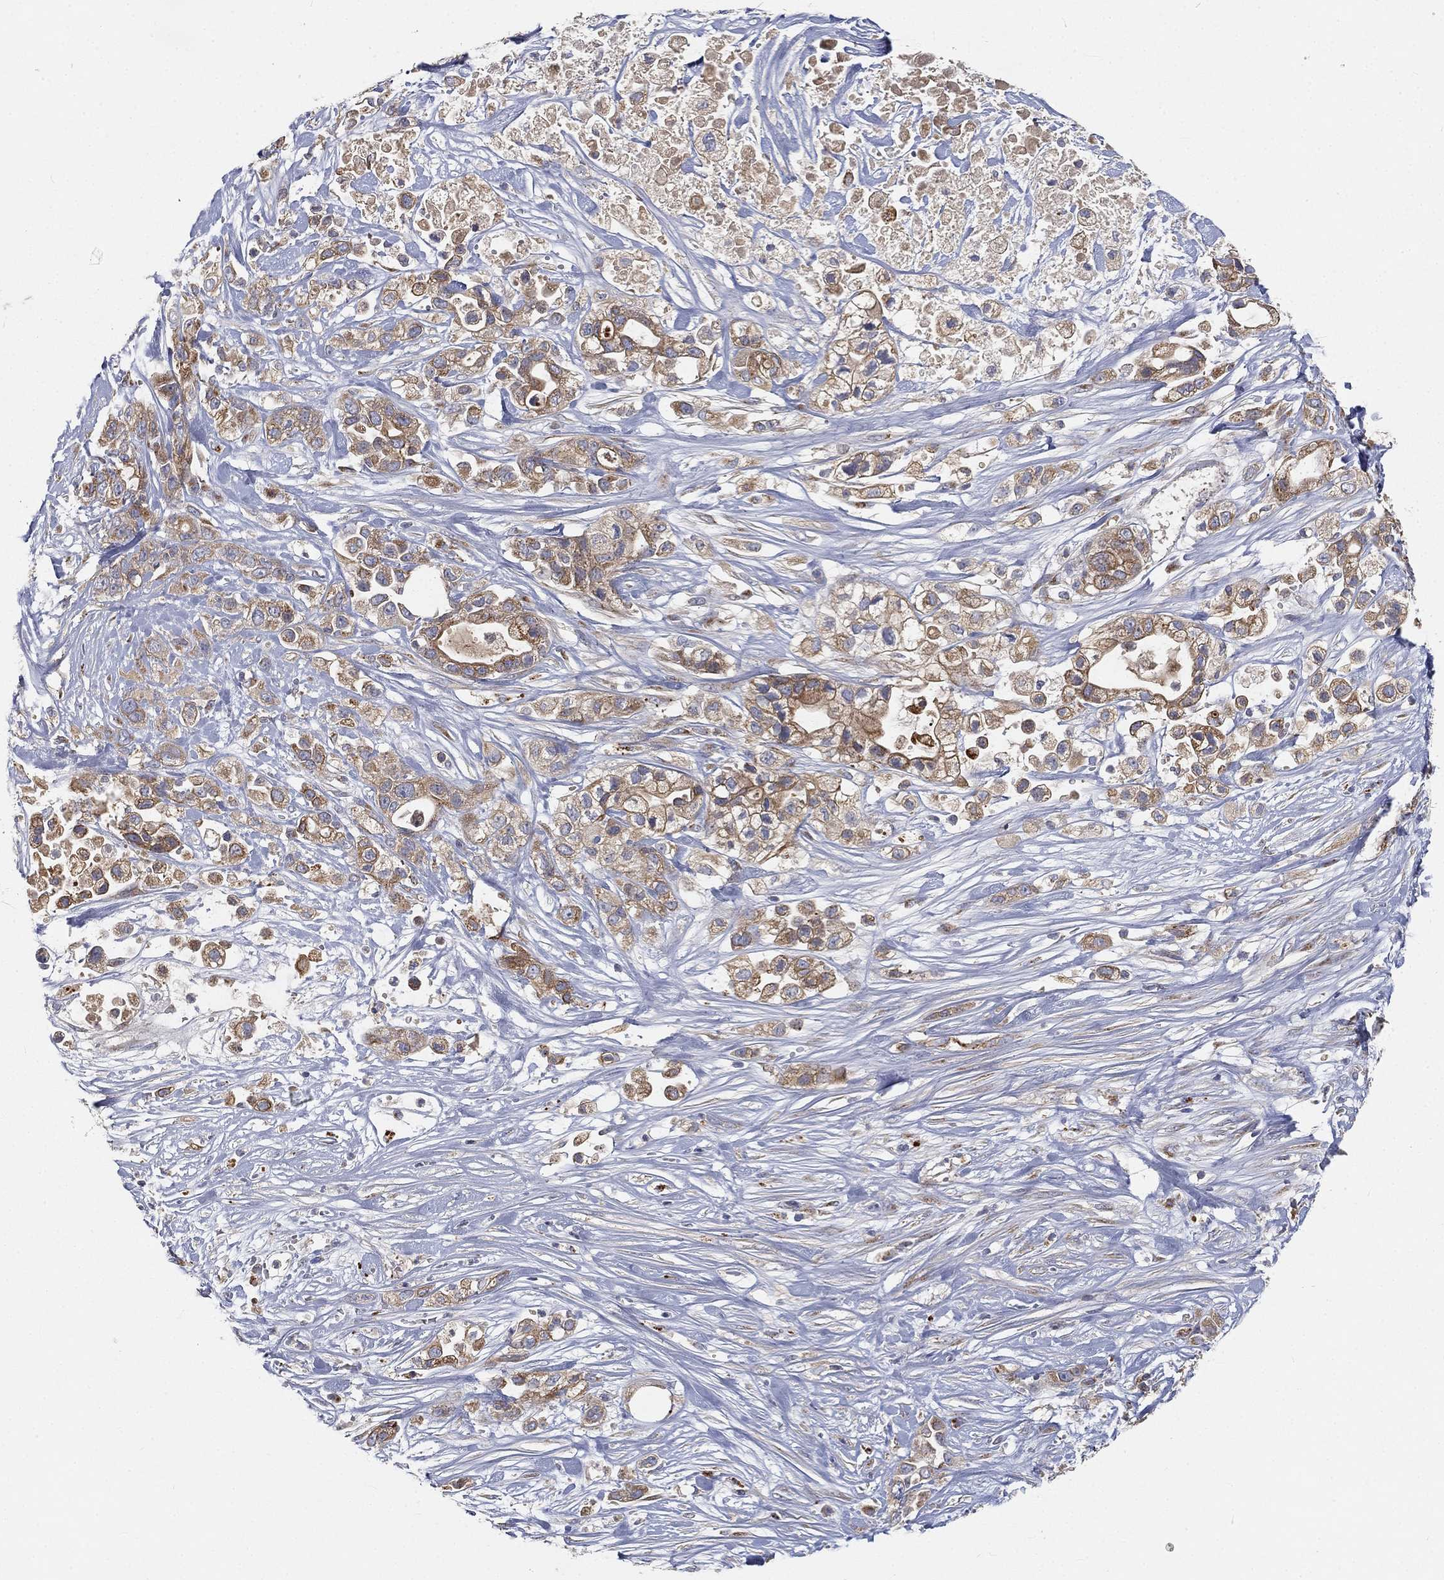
{"staining": {"intensity": "moderate", "quantity": ">75%", "location": "cytoplasmic/membranous"}, "tissue": "pancreatic cancer", "cell_type": "Tumor cells", "image_type": "cancer", "snomed": [{"axis": "morphology", "description": "Adenocarcinoma, NOS"}, {"axis": "topography", "description": "Pancreas"}], "caption": "High-power microscopy captured an immunohistochemistry (IHC) histopathology image of pancreatic cancer, revealing moderate cytoplasmic/membranous positivity in about >75% of tumor cells.", "gene": "CTSL", "patient": {"sex": "male", "age": 44}}